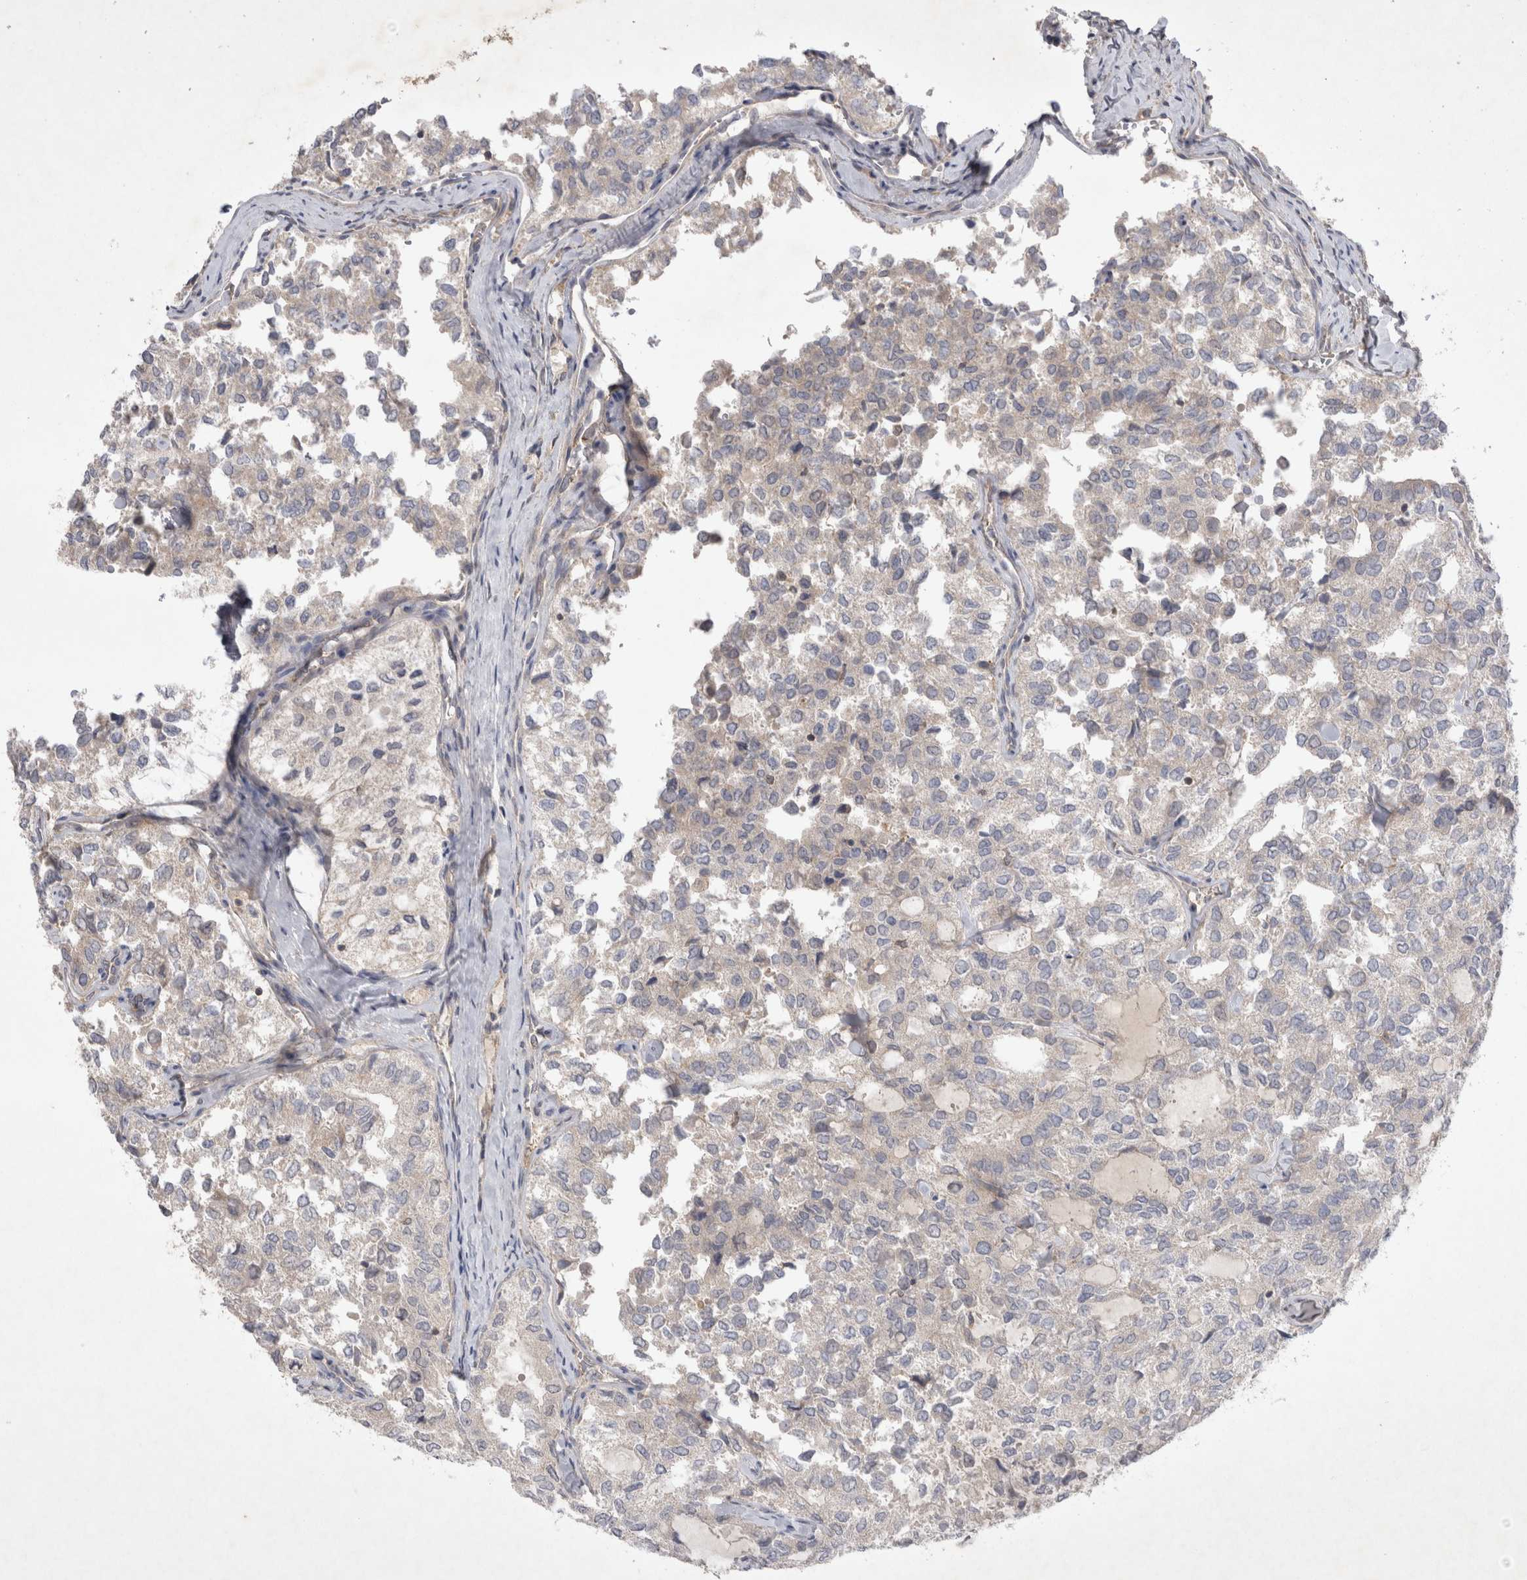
{"staining": {"intensity": "negative", "quantity": "none", "location": "none"}, "tissue": "thyroid cancer", "cell_type": "Tumor cells", "image_type": "cancer", "snomed": [{"axis": "morphology", "description": "Follicular adenoma carcinoma, NOS"}, {"axis": "topography", "description": "Thyroid gland"}], "caption": "This image is of follicular adenoma carcinoma (thyroid) stained with immunohistochemistry to label a protein in brown with the nuclei are counter-stained blue. There is no expression in tumor cells. (Brightfield microscopy of DAB (3,3'-diaminobenzidine) immunohistochemistry (IHC) at high magnification).", "gene": "SRD5A3", "patient": {"sex": "male", "age": 75}}